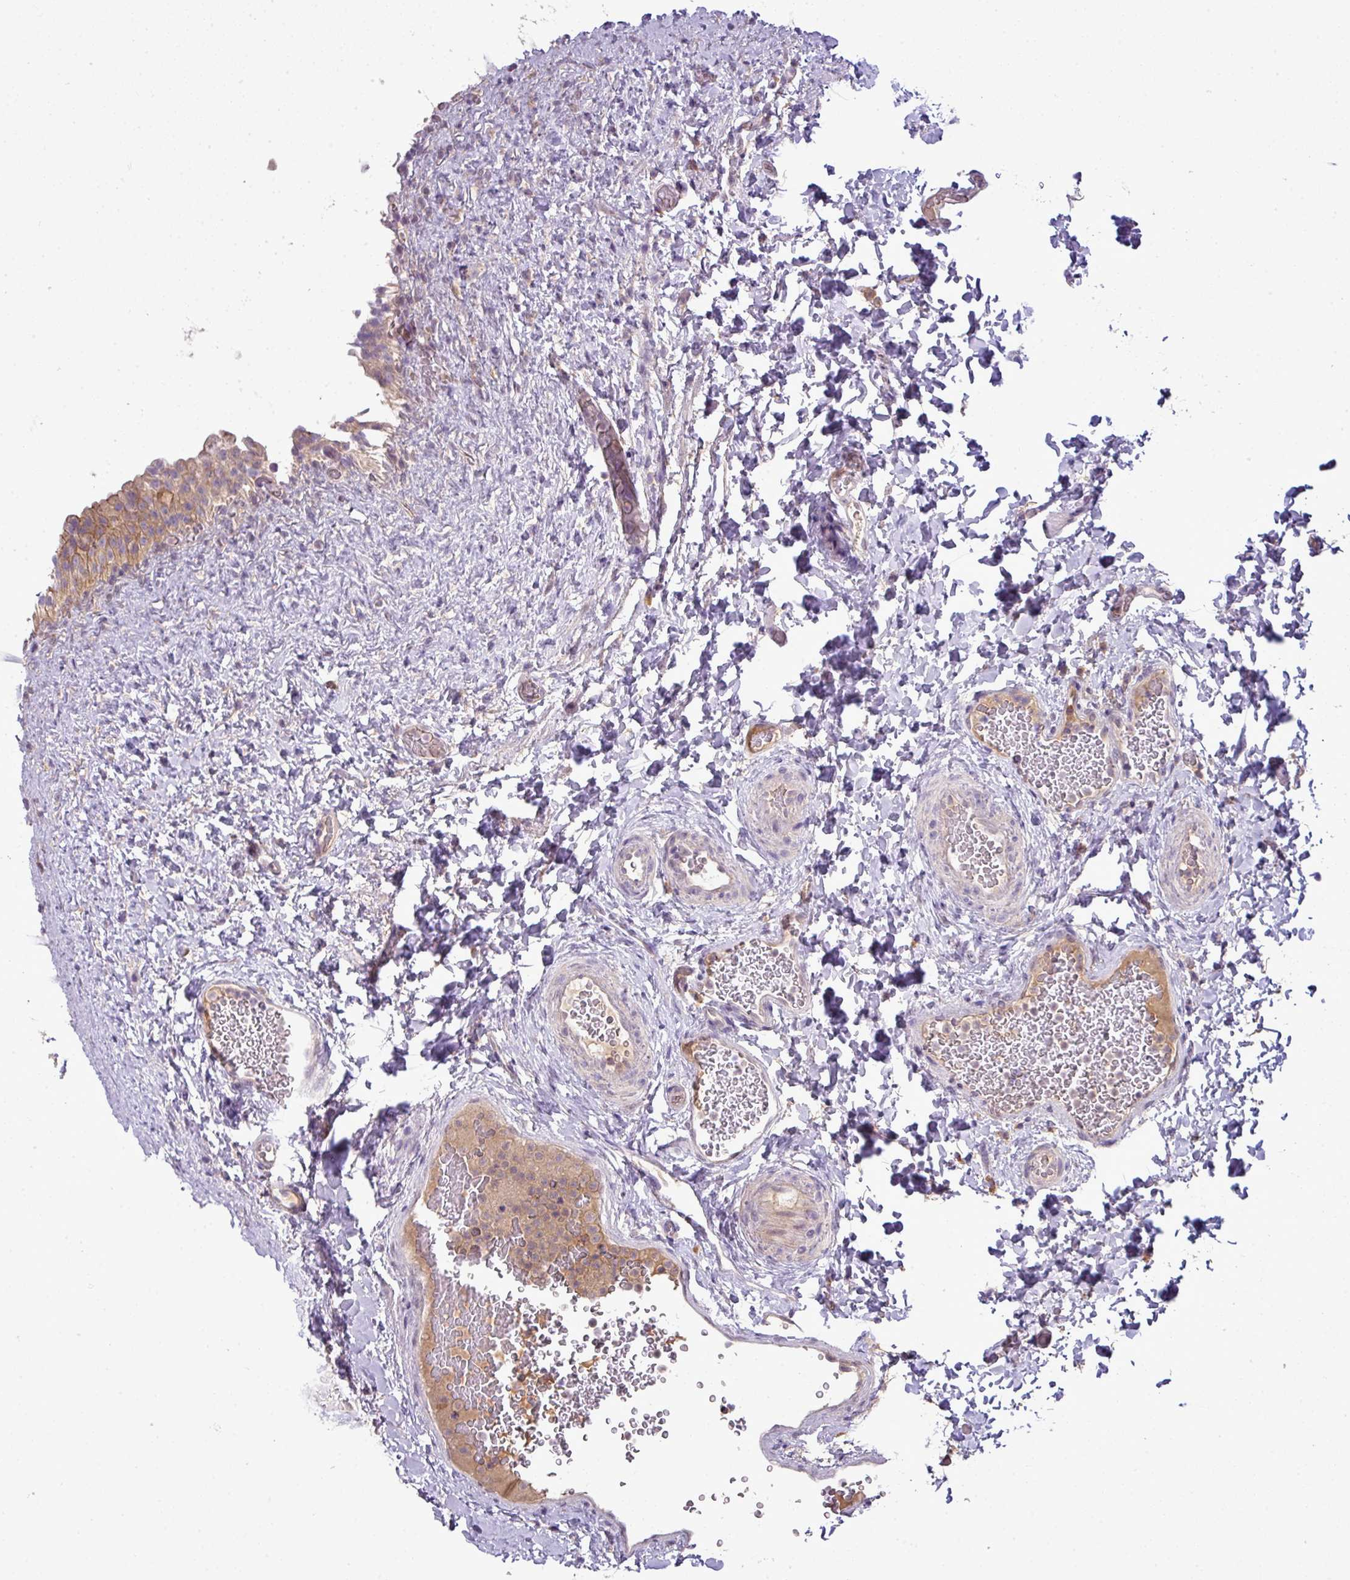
{"staining": {"intensity": "moderate", "quantity": ">75%", "location": "cytoplasmic/membranous"}, "tissue": "urinary bladder", "cell_type": "Urothelial cells", "image_type": "normal", "snomed": [{"axis": "morphology", "description": "Normal tissue, NOS"}, {"axis": "topography", "description": "Urinary bladder"}], "caption": "Urinary bladder stained with DAB (3,3'-diaminobenzidine) IHC exhibits medium levels of moderate cytoplasmic/membranous staining in approximately >75% of urothelial cells.", "gene": "STAT5A", "patient": {"sex": "female", "age": 27}}